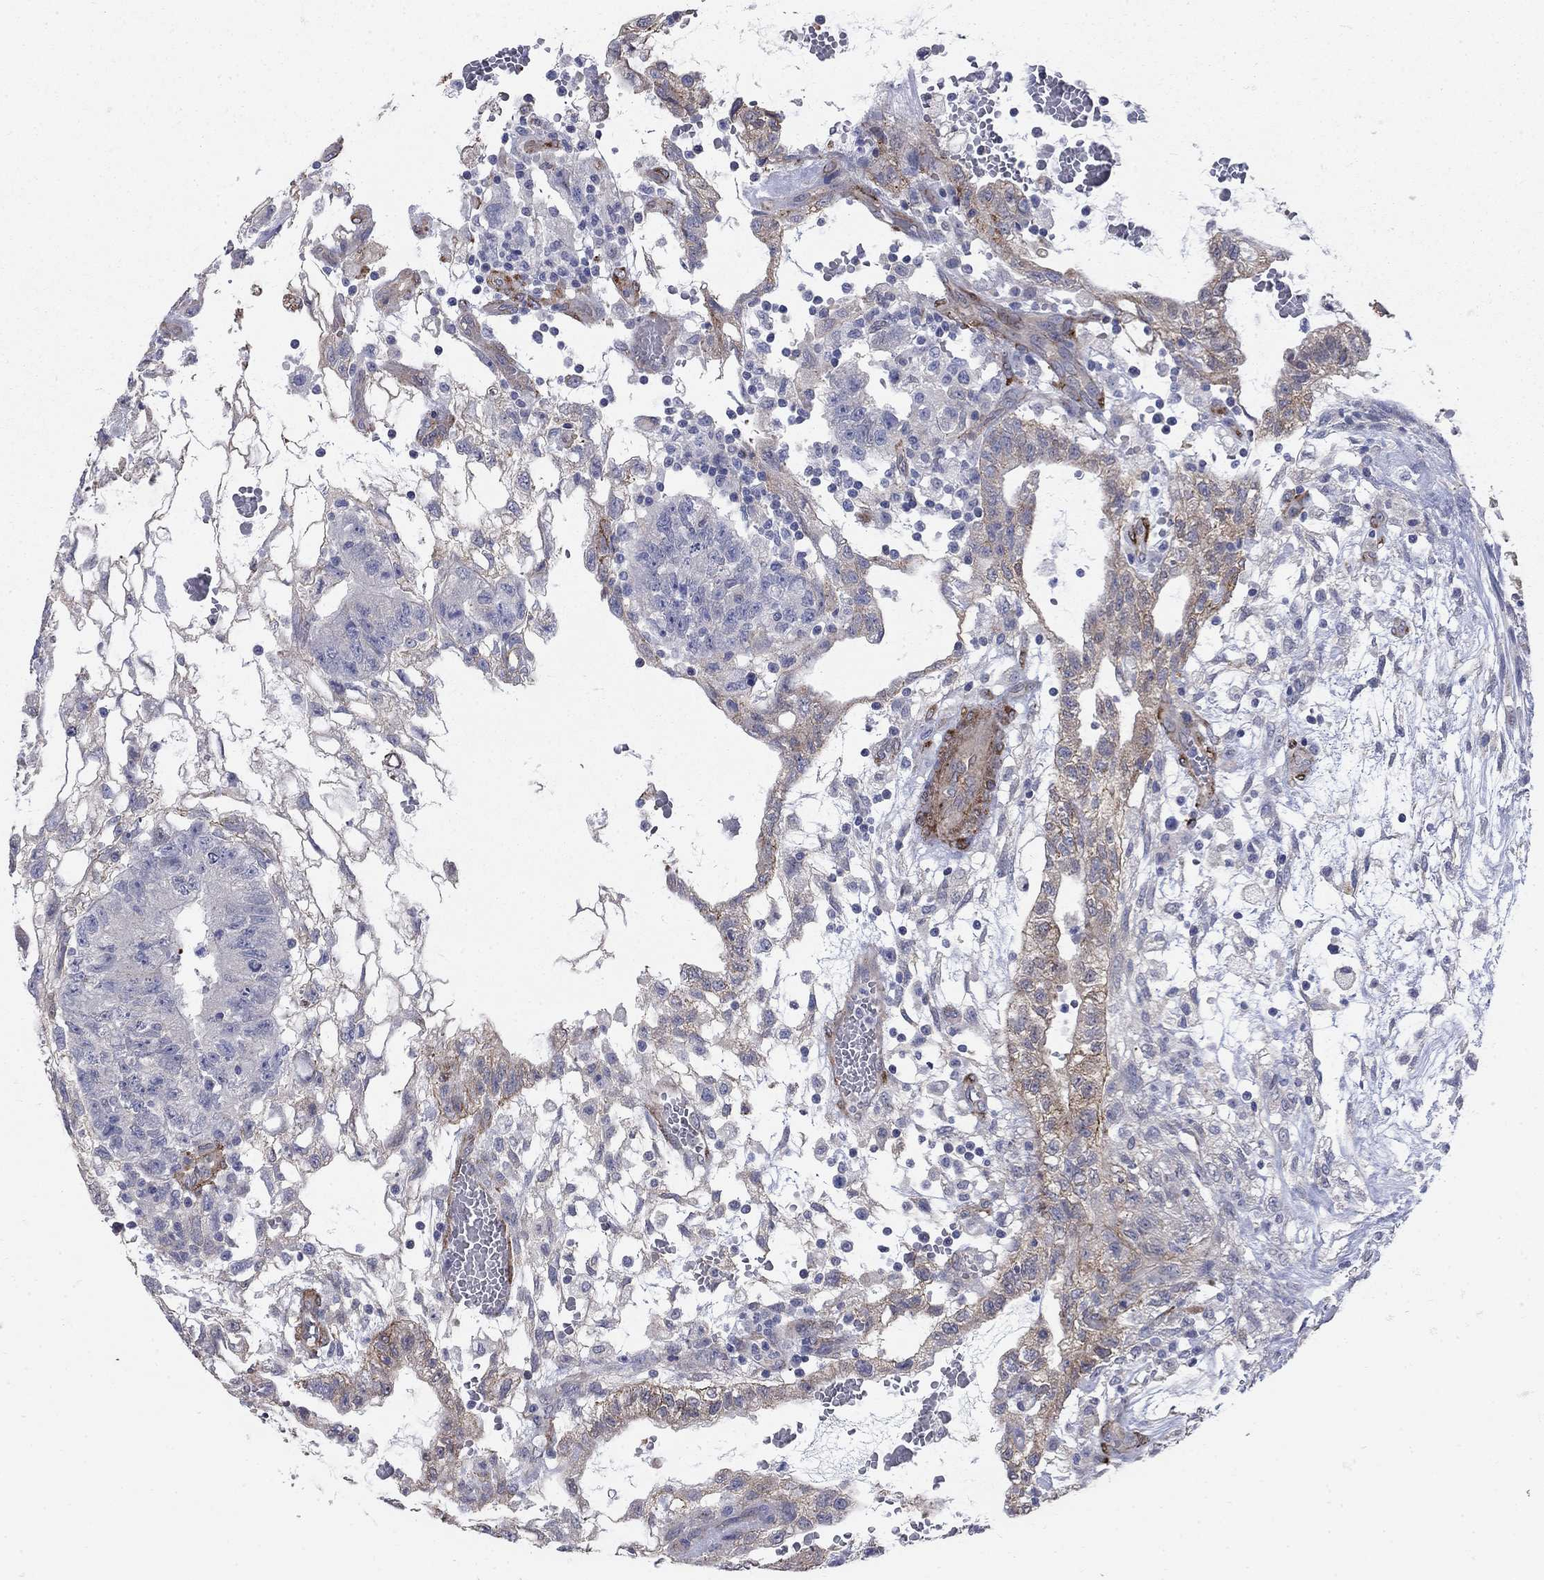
{"staining": {"intensity": "weak", "quantity": "25%-75%", "location": "cytoplasmic/membranous"}, "tissue": "testis cancer", "cell_type": "Tumor cells", "image_type": "cancer", "snomed": [{"axis": "morphology", "description": "Carcinoma, Embryonal, NOS"}, {"axis": "topography", "description": "Testis"}], "caption": "DAB (3,3'-diaminobenzidine) immunohistochemical staining of human testis embryonal carcinoma displays weak cytoplasmic/membranous protein expression in approximately 25%-75% of tumor cells. Using DAB (brown) and hematoxylin (blue) stains, captured at high magnification using brightfield microscopy.", "gene": "SEPTIN8", "patient": {"sex": "male", "age": 32}}